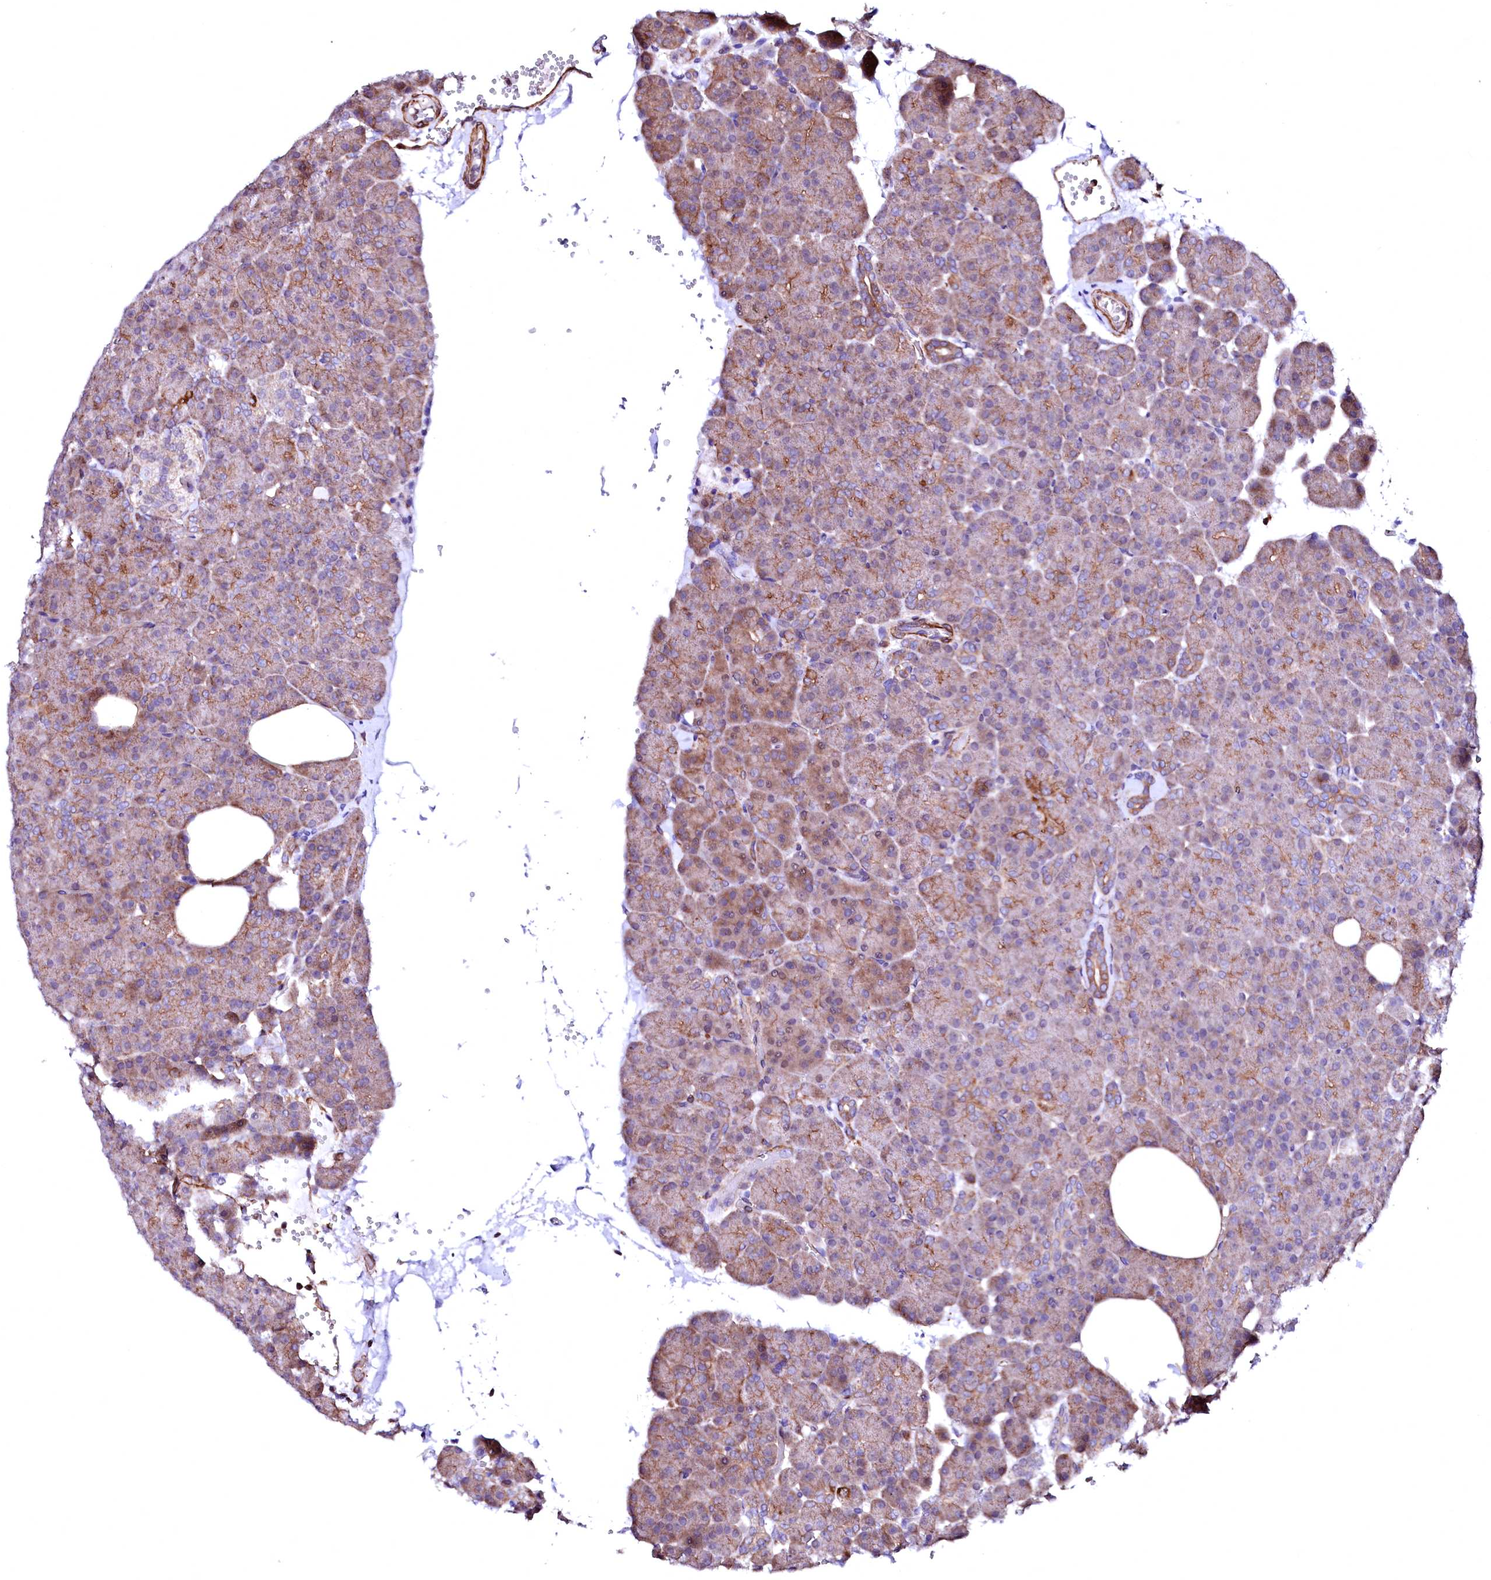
{"staining": {"intensity": "moderate", "quantity": "25%-75%", "location": "cytoplasmic/membranous"}, "tissue": "pancreas", "cell_type": "Exocrine glandular cells", "image_type": "normal", "snomed": [{"axis": "morphology", "description": "Normal tissue, NOS"}, {"axis": "morphology", "description": "Carcinoid, malignant, NOS"}, {"axis": "topography", "description": "Pancreas"}], "caption": "IHC staining of normal pancreas, which shows medium levels of moderate cytoplasmic/membranous staining in approximately 25%-75% of exocrine glandular cells indicating moderate cytoplasmic/membranous protein positivity. The staining was performed using DAB (3,3'-diaminobenzidine) (brown) for protein detection and nuclei were counterstained in hematoxylin (blue).", "gene": "GPR176", "patient": {"sex": "female", "age": 35}}